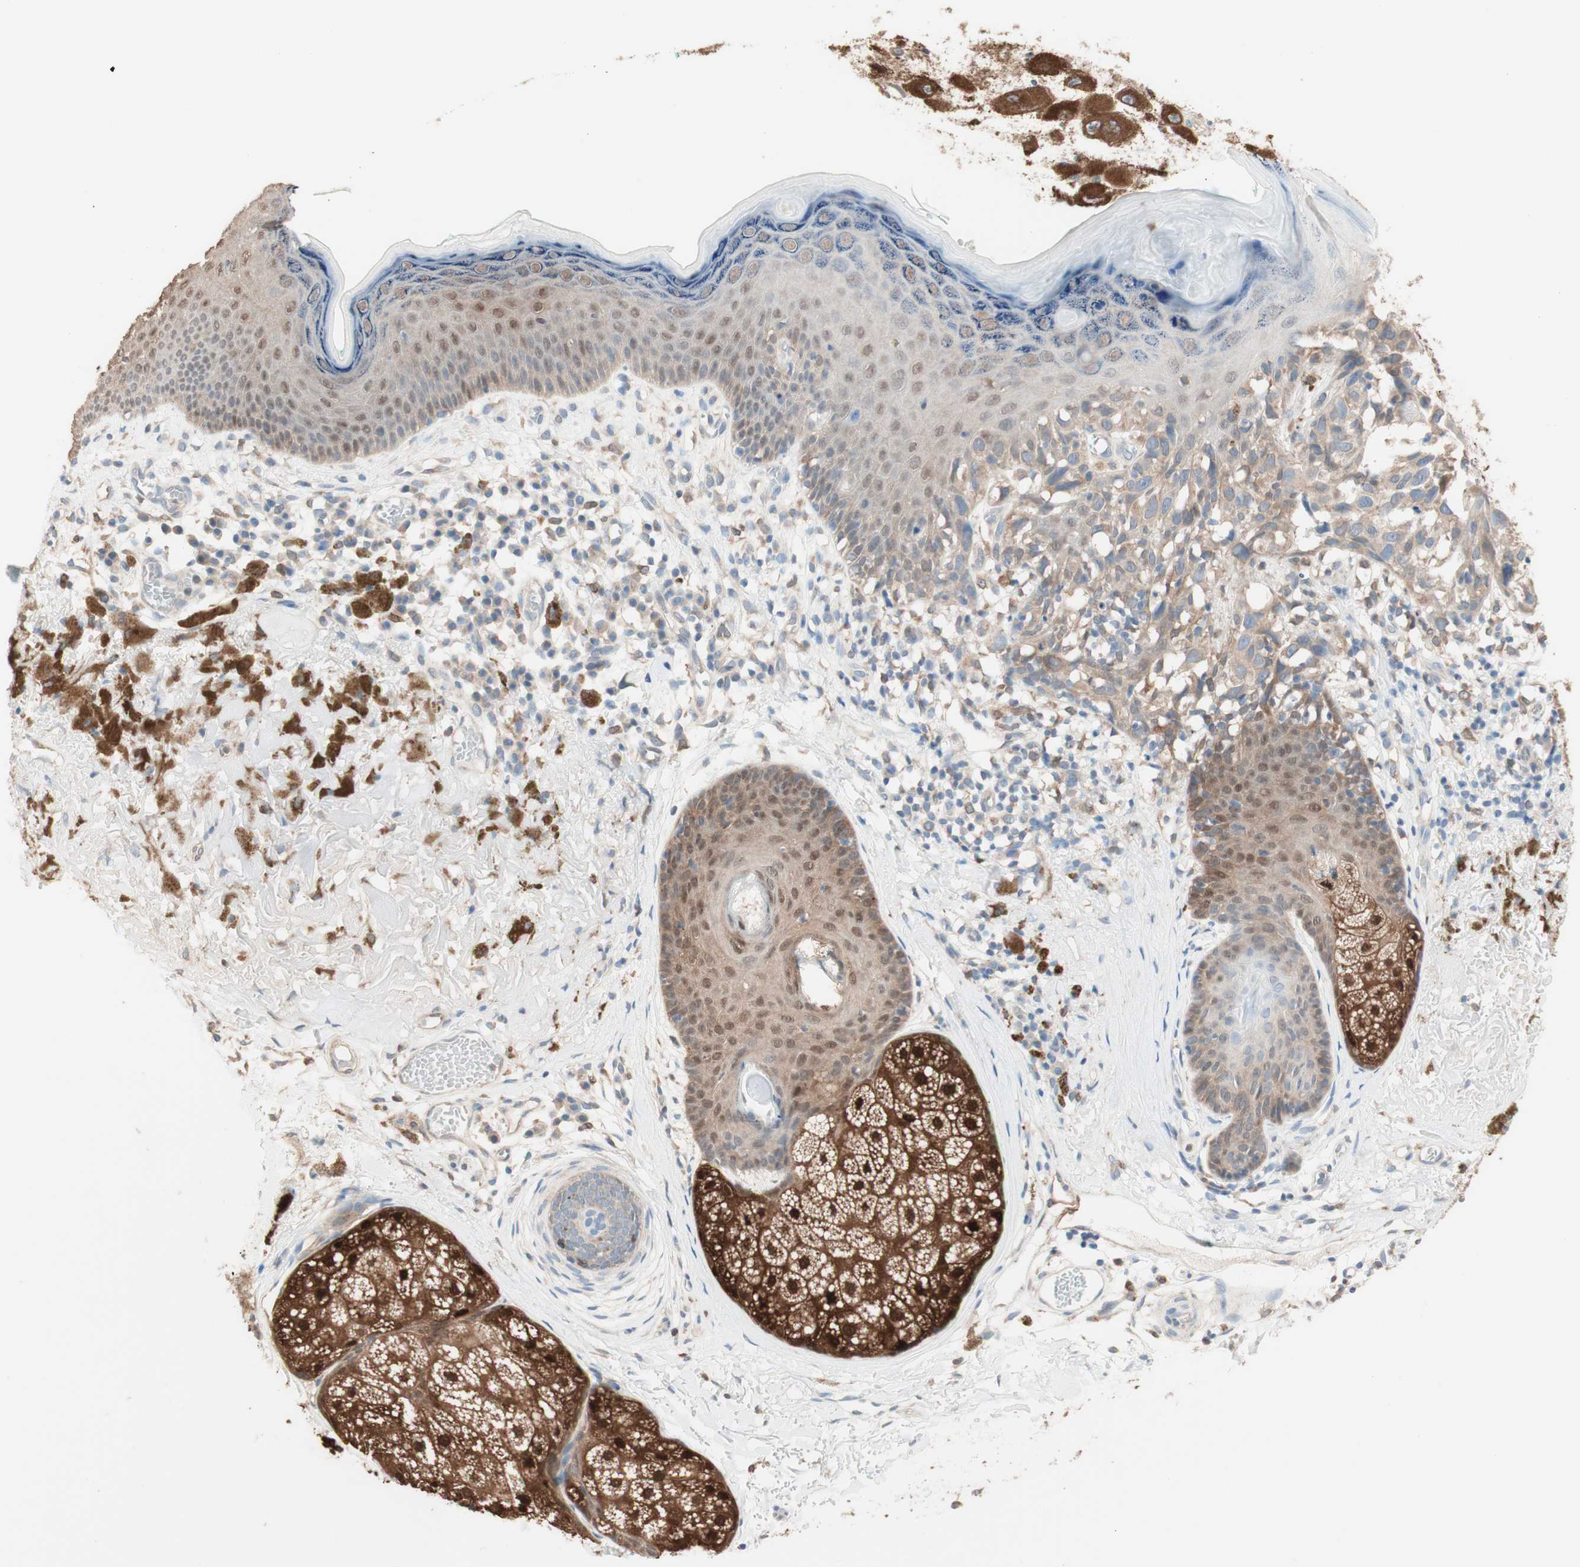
{"staining": {"intensity": "weak", "quantity": ">75%", "location": "cytoplasmic/membranous"}, "tissue": "melanoma", "cell_type": "Tumor cells", "image_type": "cancer", "snomed": [{"axis": "morphology", "description": "Malignant melanoma in situ"}, {"axis": "morphology", "description": "Malignant melanoma, NOS"}, {"axis": "topography", "description": "Skin"}], "caption": "Human melanoma stained for a protein (brown) exhibits weak cytoplasmic/membranous positive positivity in approximately >75% of tumor cells.", "gene": "COMT", "patient": {"sex": "female", "age": 88}}